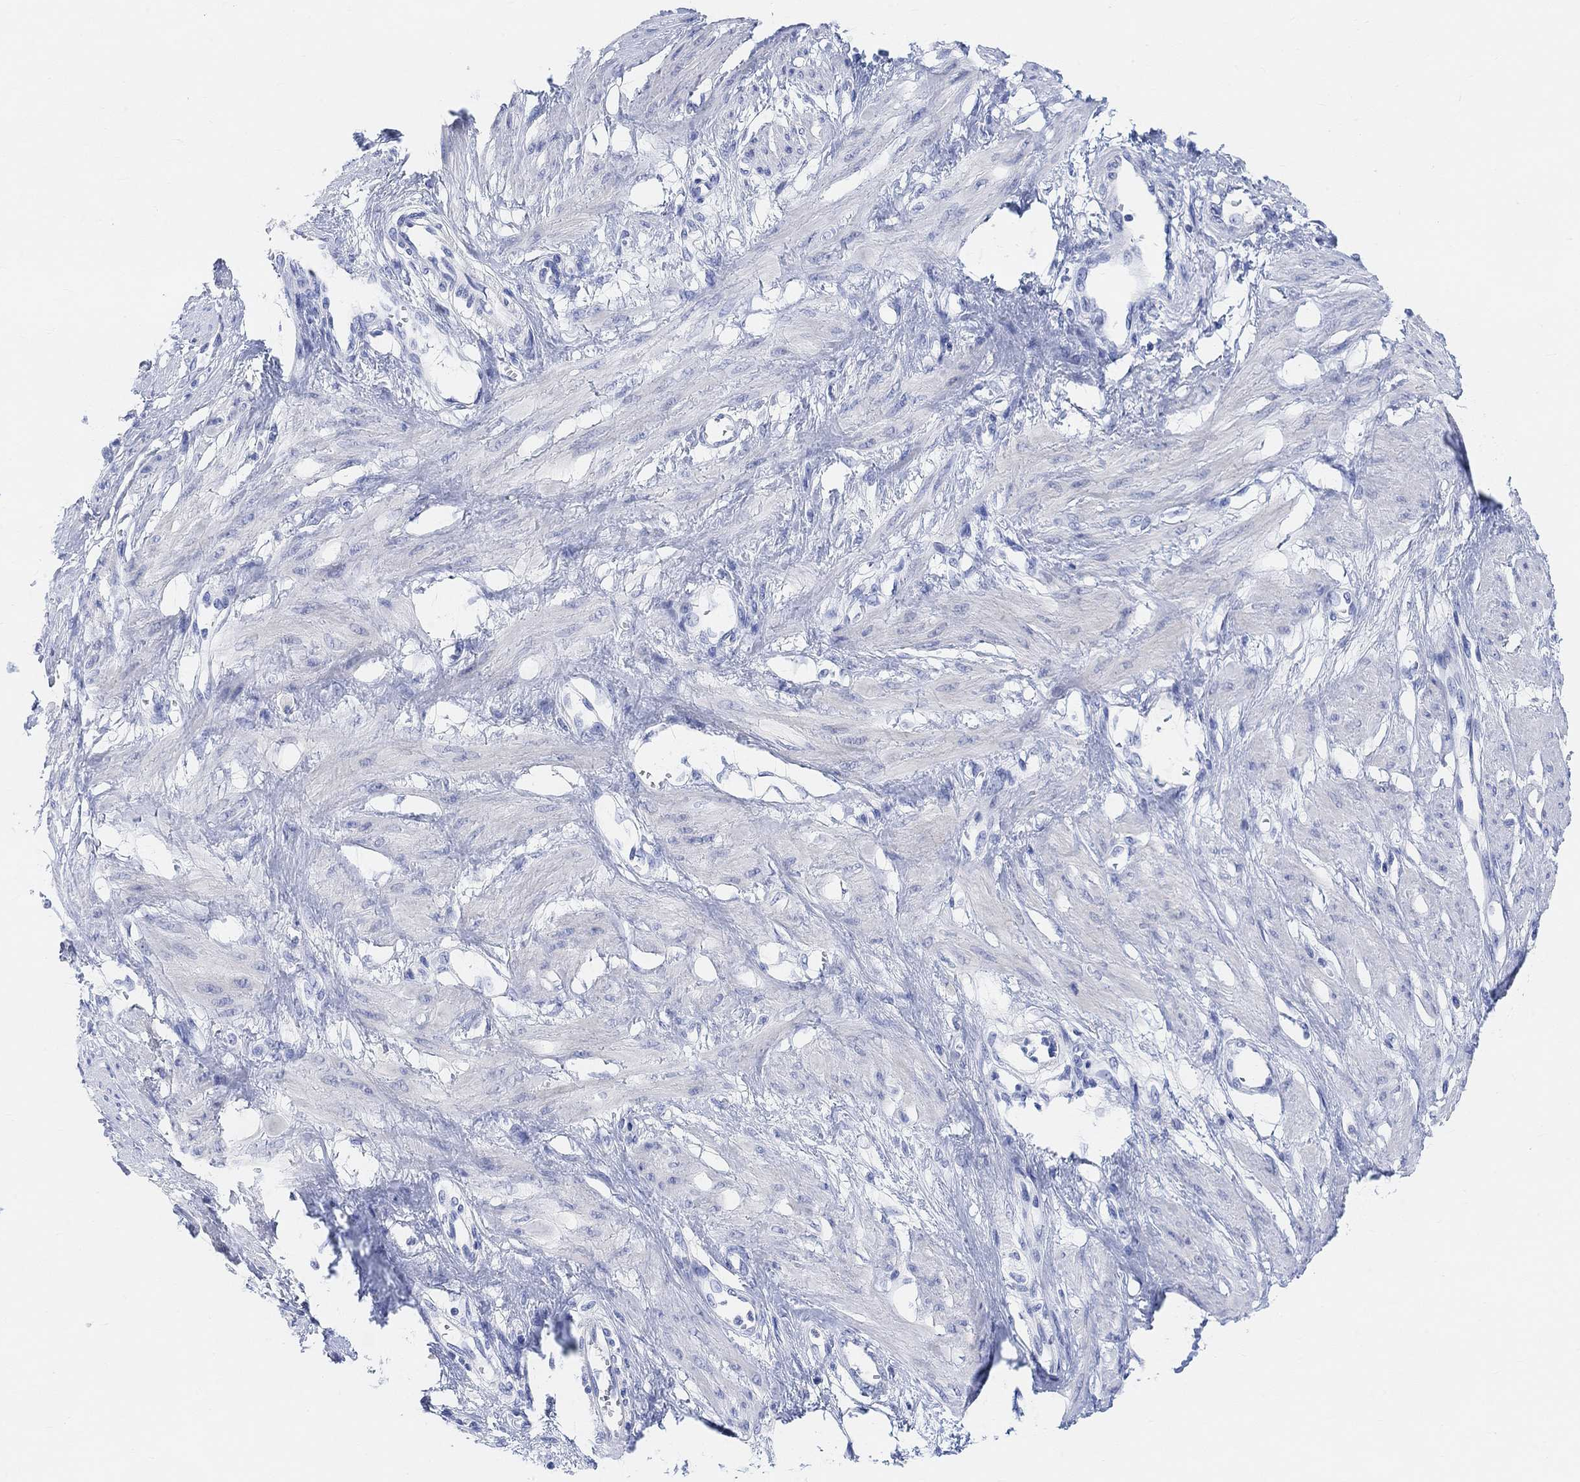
{"staining": {"intensity": "negative", "quantity": "none", "location": "none"}, "tissue": "smooth muscle", "cell_type": "Smooth muscle cells", "image_type": "normal", "snomed": [{"axis": "morphology", "description": "Normal tissue, NOS"}, {"axis": "topography", "description": "Smooth muscle"}, {"axis": "topography", "description": "Uterus"}], "caption": "Photomicrograph shows no protein staining in smooth muscle cells of unremarkable smooth muscle. (Brightfield microscopy of DAB (3,3'-diaminobenzidine) immunohistochemistry at high magnification).", "gene": "ENO4", "patient": {"sex": "female", "age": 39}}